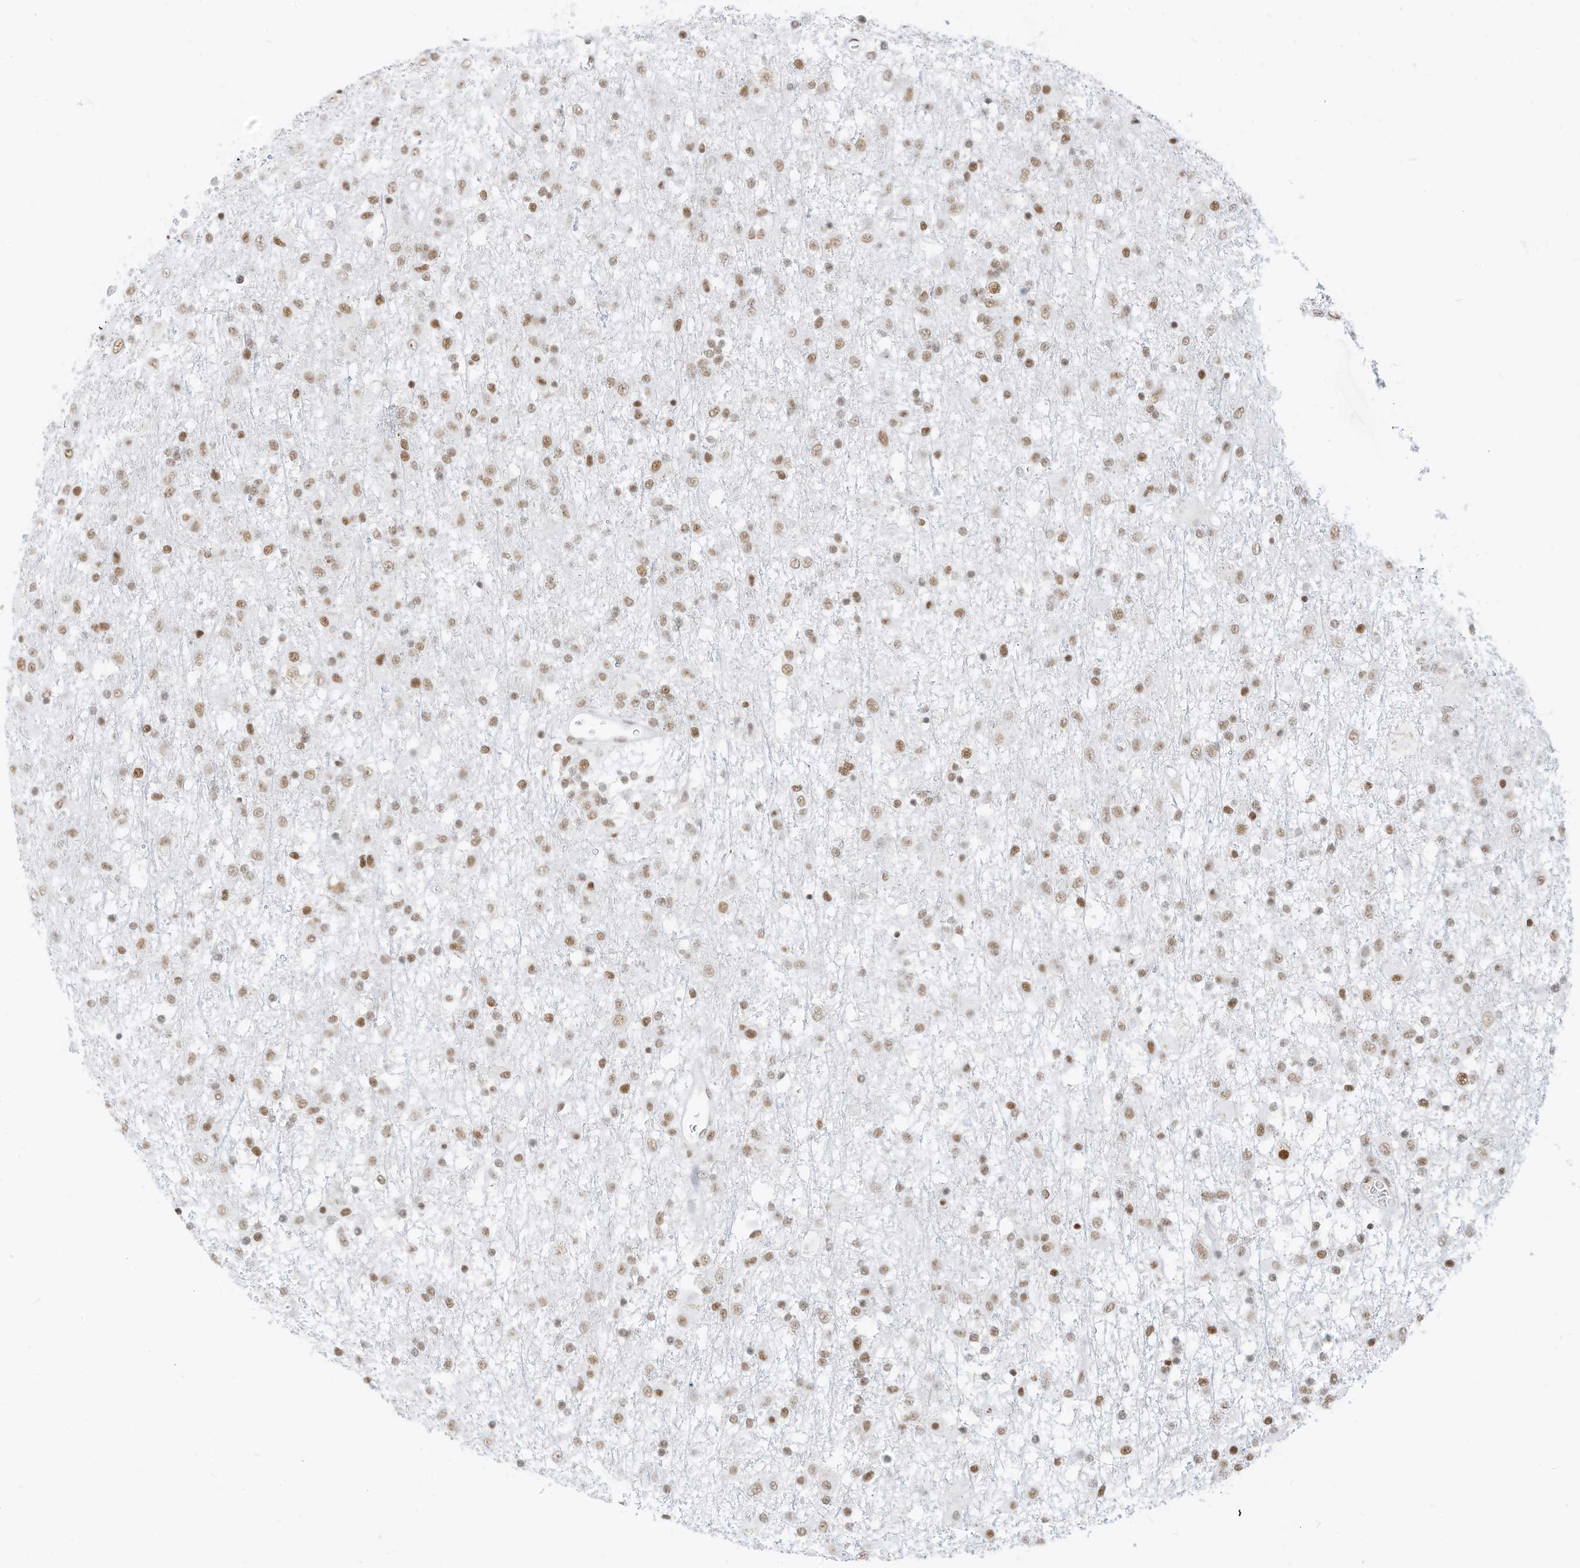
{"staining": {"intensity": "moderate", "quantity": ">75%", "location": "nuclear"}, "tissue": "glioma", "cell_type": "Tumor cells", "image_type": "cancer", "snomed": [{"axis": "morphology", "description": "Glioma, malignant, Low grade"}, {"axis": "topography", "description": "Brain"}], "caption": "An image of glioma stained for a protein reveals moderate nuclear brown staining in tumor cells.", "gene": "SMARCA2", "patient": {"sex": "male", "age": 65}}